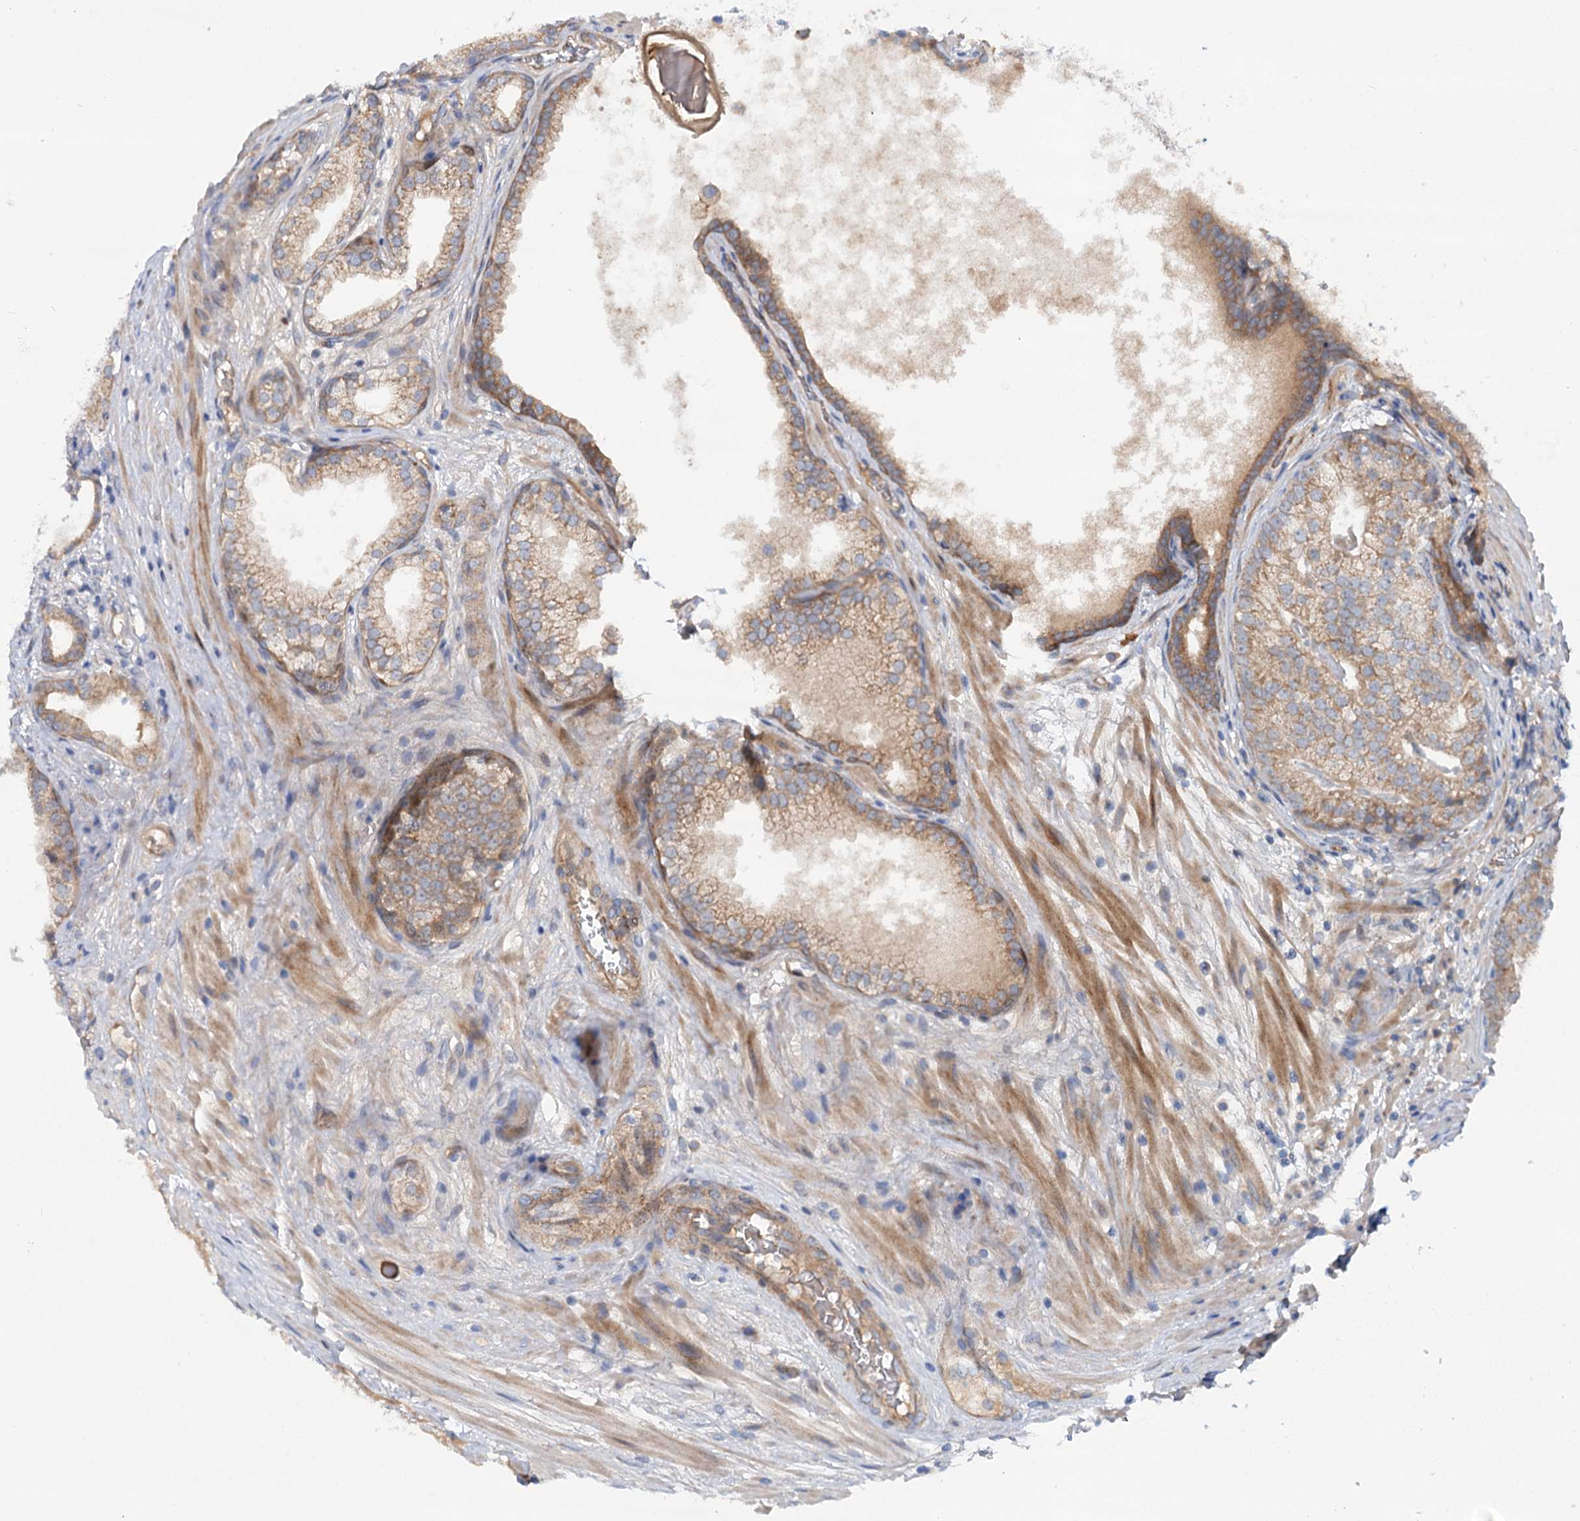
{"staining": {"intensity": "moderate", "quantity": "25%-75%", "location": "cytoplasmic/membranous"}, "tissue": "prostate cancer", "cell_type": "Tumor cells", "image_type": "cancer", "snomed": [{"axis": "morphology", "description": "Adenocarcinoma, High grade"}, {"axis": "topography", "description": "Prostate"}], "caption": "DAB (3,3'-diaminobenzidine) immunohistochemical staining of human prostate cancer (high-grade adenocarcinoma) displays moderate cytoplasmic/membranous protein positivity in about 25%-75% of tumor cells.", "gene": "ADGRG4", "patient": {"sex": "male", "age": 69}}